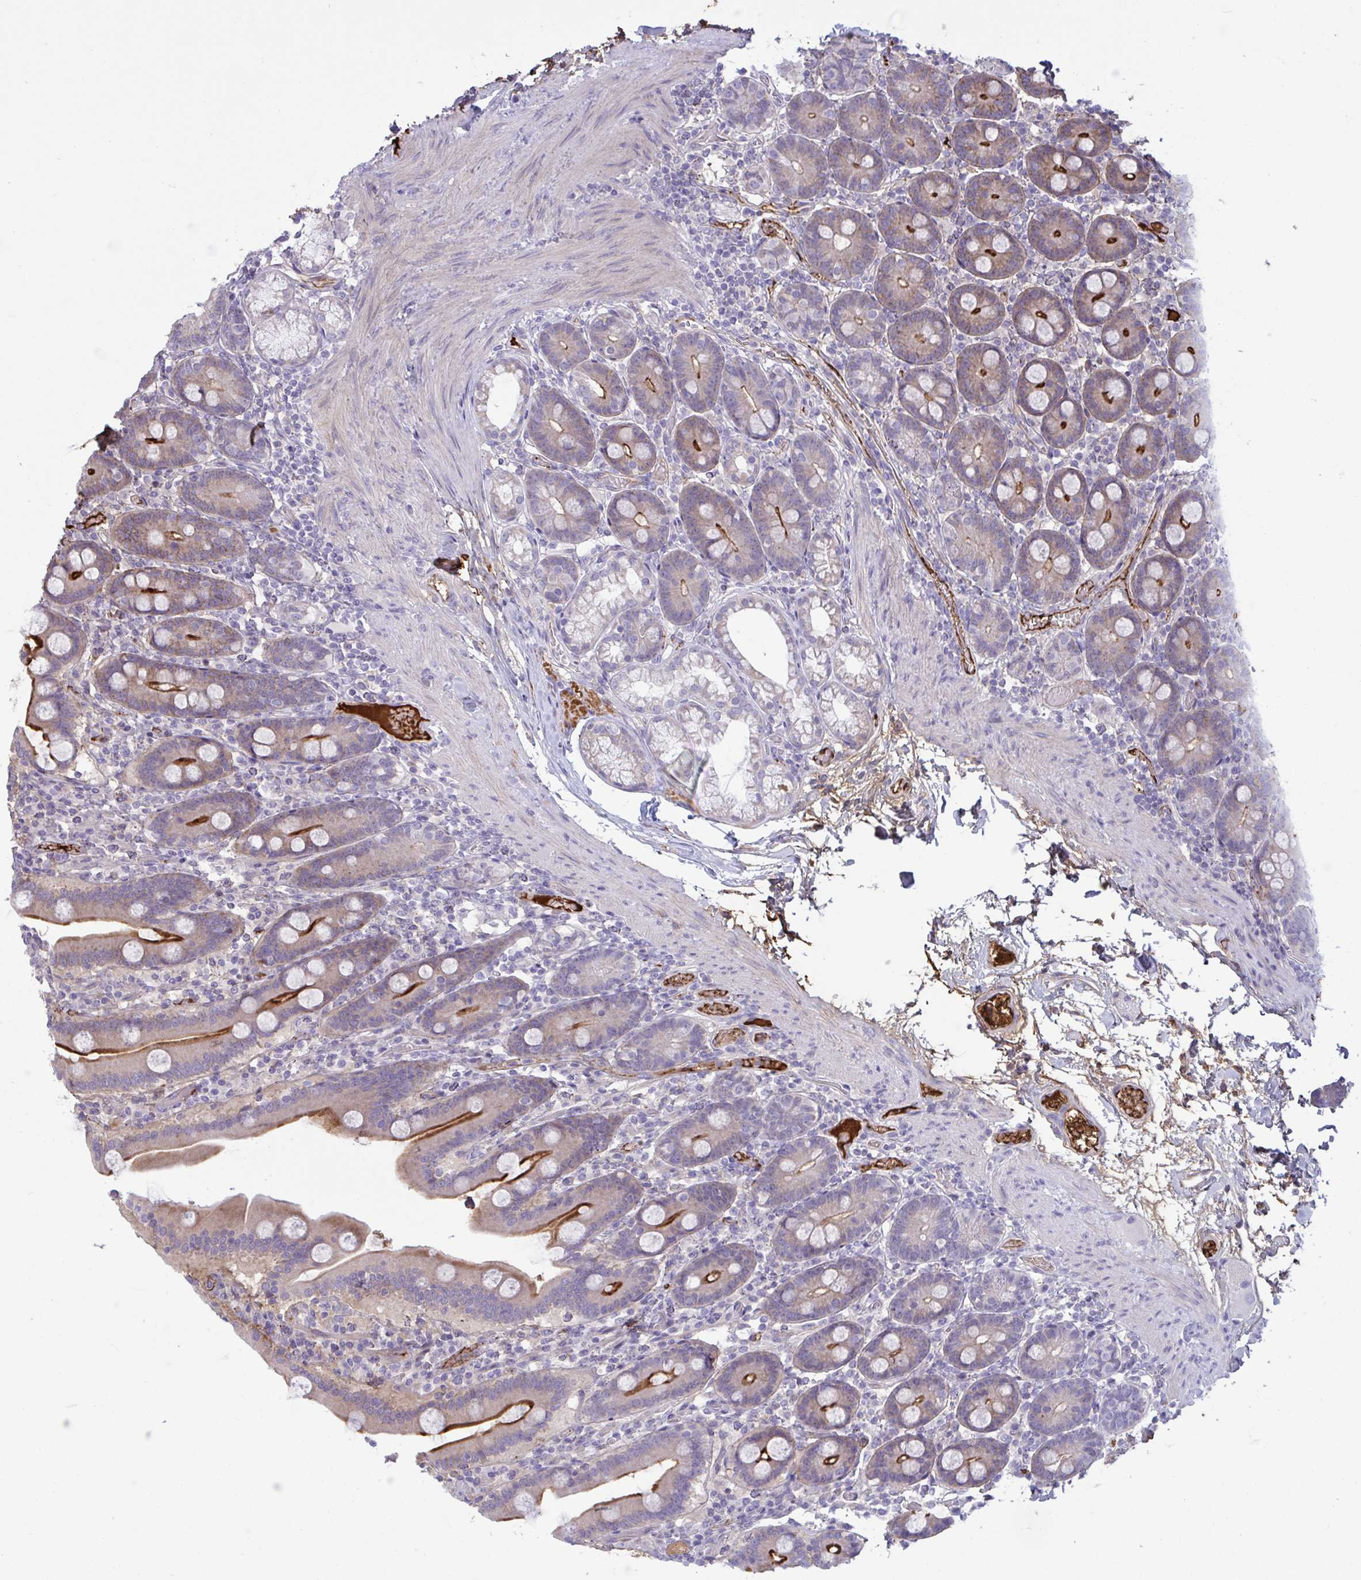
{"staining": {"intensity": "strong", "quantity": "25%-75%", "location": "cytoplasmic/membranous"}, "tissue": "duodenum", "cell_type": "Glandular cells", "image_type": "normal", "snomed": [{"axis": "morphology", "description": "Normal tissue, NOS"}, {"axis": "topography", "description": "Duodenum"}], "caption": "The immunohistochemical stain highlights strong cytoplasmic/membranous staining in glandular cells of normal duodenum.", "gene": "IL1R1", "patient": {"sex": "male", "age": 55}}